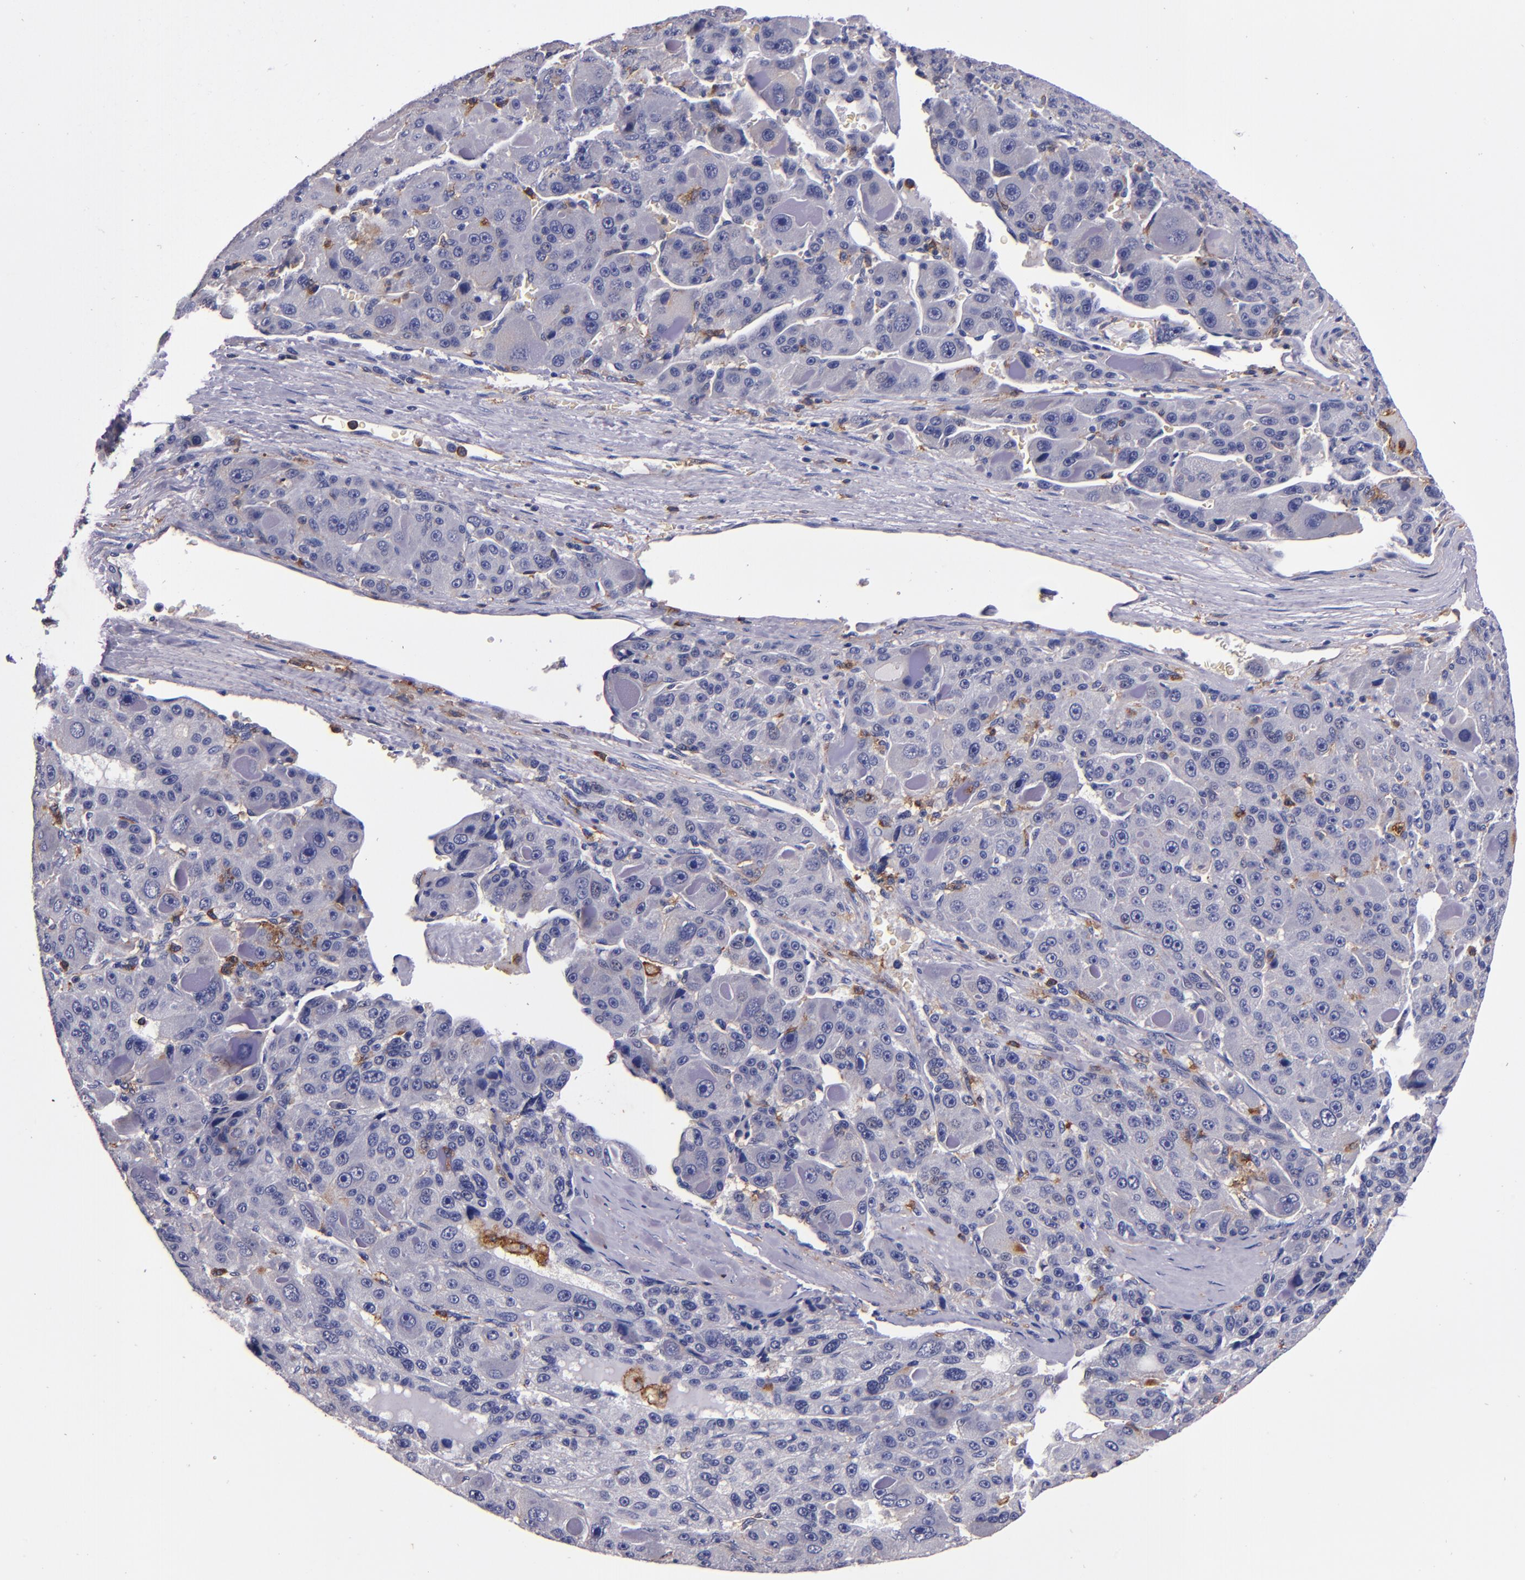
{"staining": {"intensity": "negative", "quantity": "none", "location": "none"}, "tissue": "liver cancer", "cell_type": "Tumor cells", "image_type": "cancer", "snomed": [{"axis": "morphology", "description": "Carcinoma, Hepatocellular, NOS"}, {"axis": "topography", "description": "Liver"}], "caption": "DAB (3,3'-diaminobenzidine) immunohistochemical staining of human liver cancer shows no significant expression in tumor cells.", "gene": "SIRPA", "patient": {"sex": "male", "age": 76}}